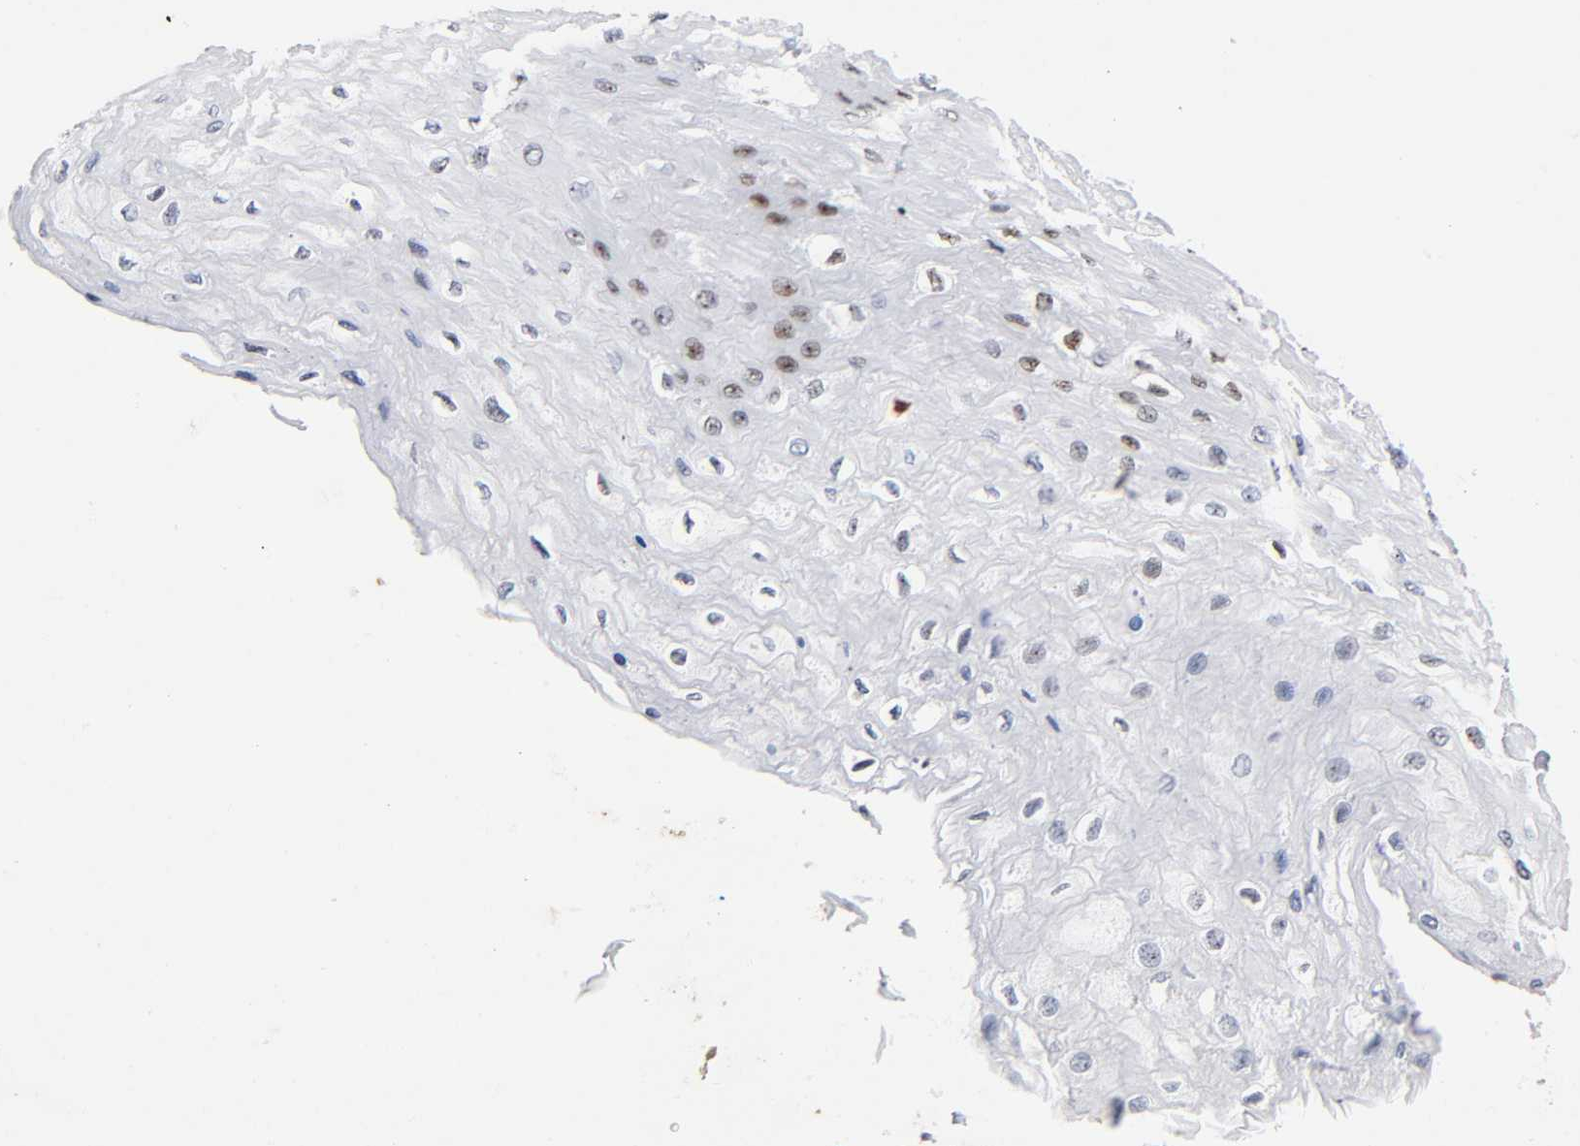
{"staining": {"intensity": "strong", "quantity": ">75%", "location": "nuclear"}, "tissue": "esophagus", "cell_type": "Squamous epithelial cells", "image_type": "normal", "snomed": [{"axis": "morphology", "description": "Normal tissue, NOS"}, {"axis": "topography", "description": "Esophagus"}], "caption": "Protein analysis of normal esophagus displays strong nuclear staining in approximately >75% of squamous epithelial cells.", "gene": "UBTF", "patient": {"sex": "female", "age": 72}}